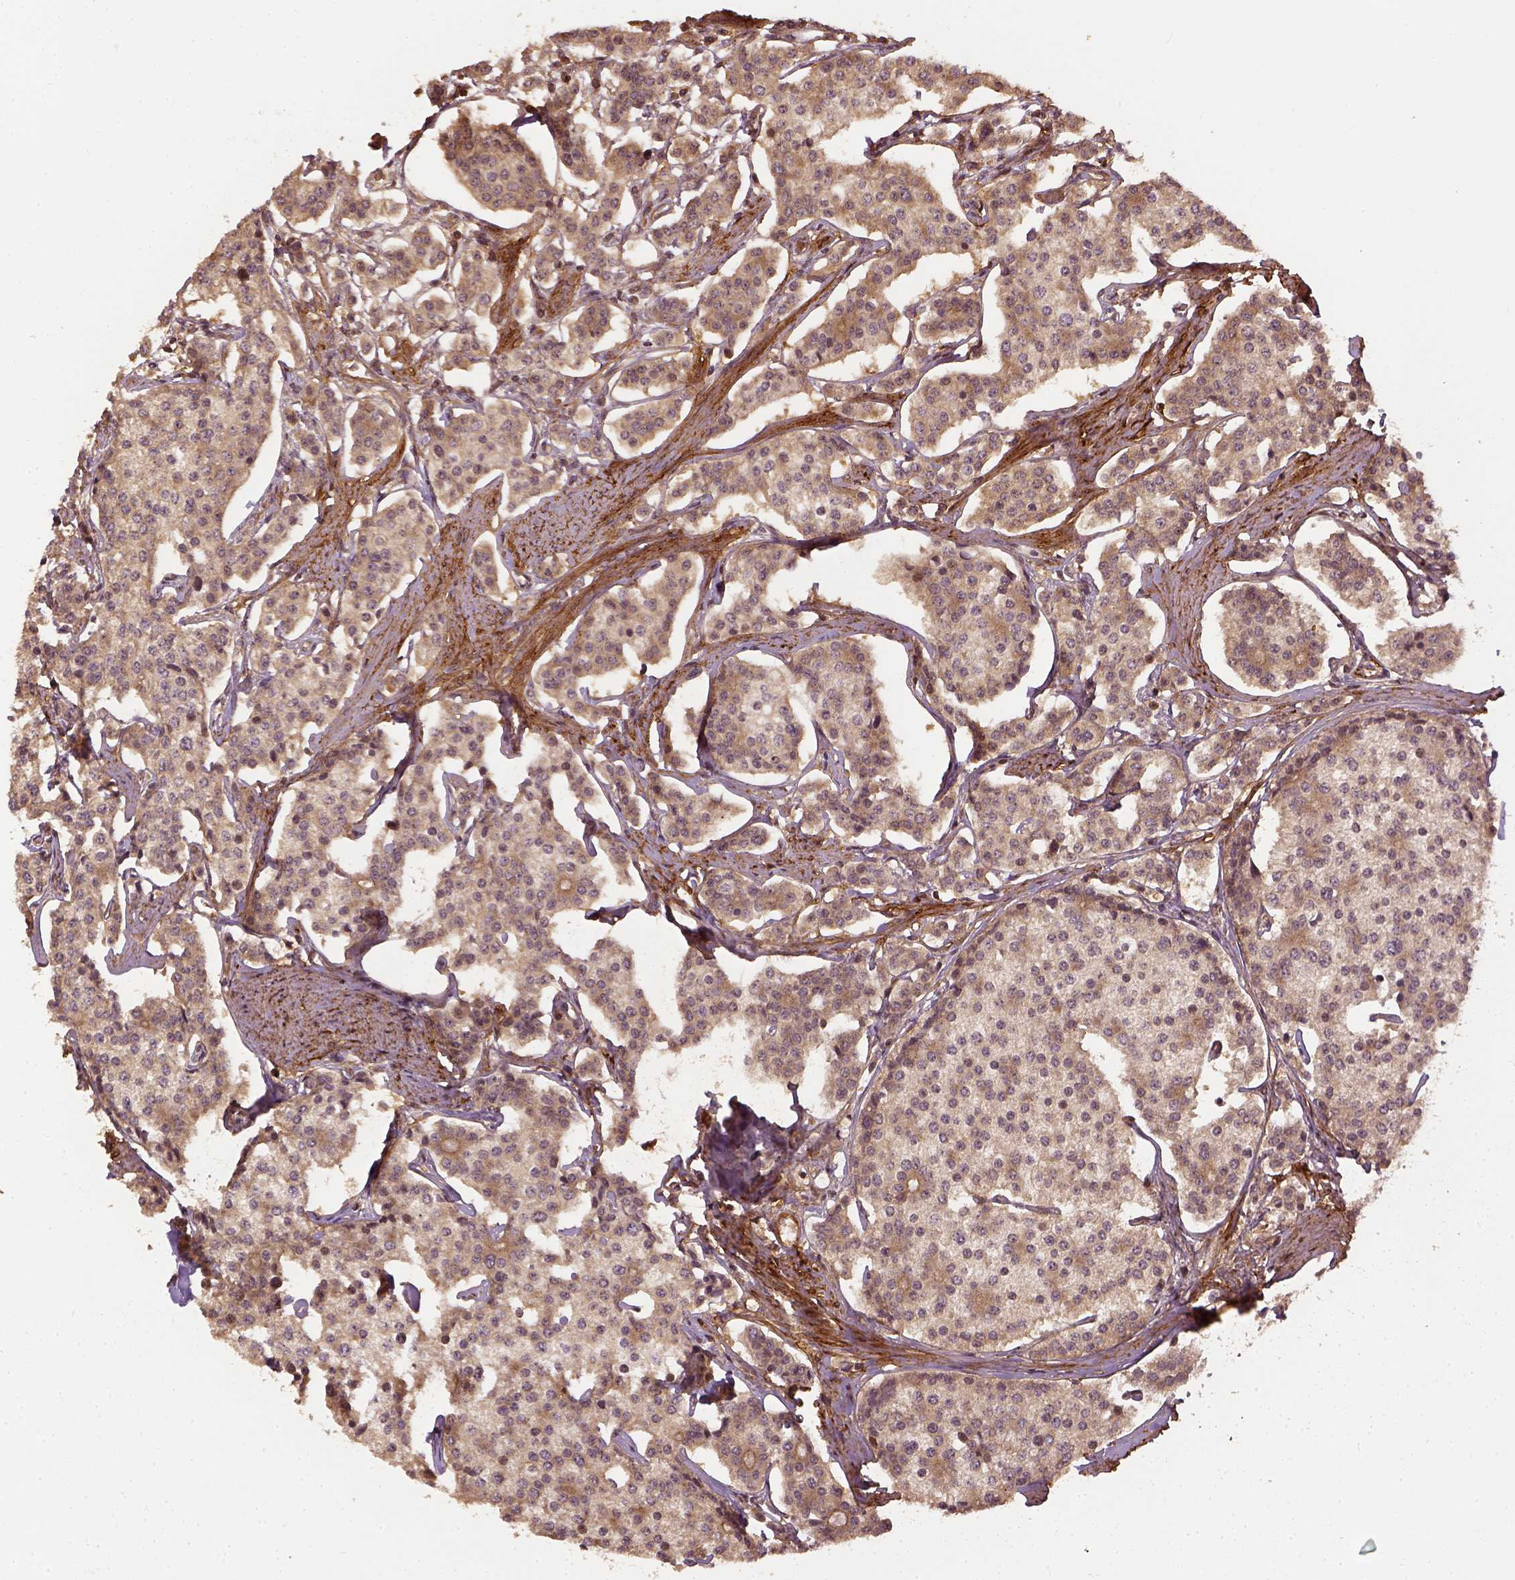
{"staining": {"intensity": "moderate", "quantity": "25%-75%", "location": "cytoplasmic/membranous"}, "tissue": "carcinoid", "cell_type": "Tumor cells", "image_type": "cancer", "snomed": [{"axis": "morphology", "description": "Carcinoid, malignant, NOS"}, {"axis": "topography", "description": "Small intestine"}], "caption": "A photomicrograph of malignant carcinoid stained for a protein displays moderate cytoplasmic/membranous brown staining in tumor cells. Ihc stains the protein in brown and the nuclei are stained blue.", "gene": "VEGFA", "patient": {"sex": "female", "age": 65}}